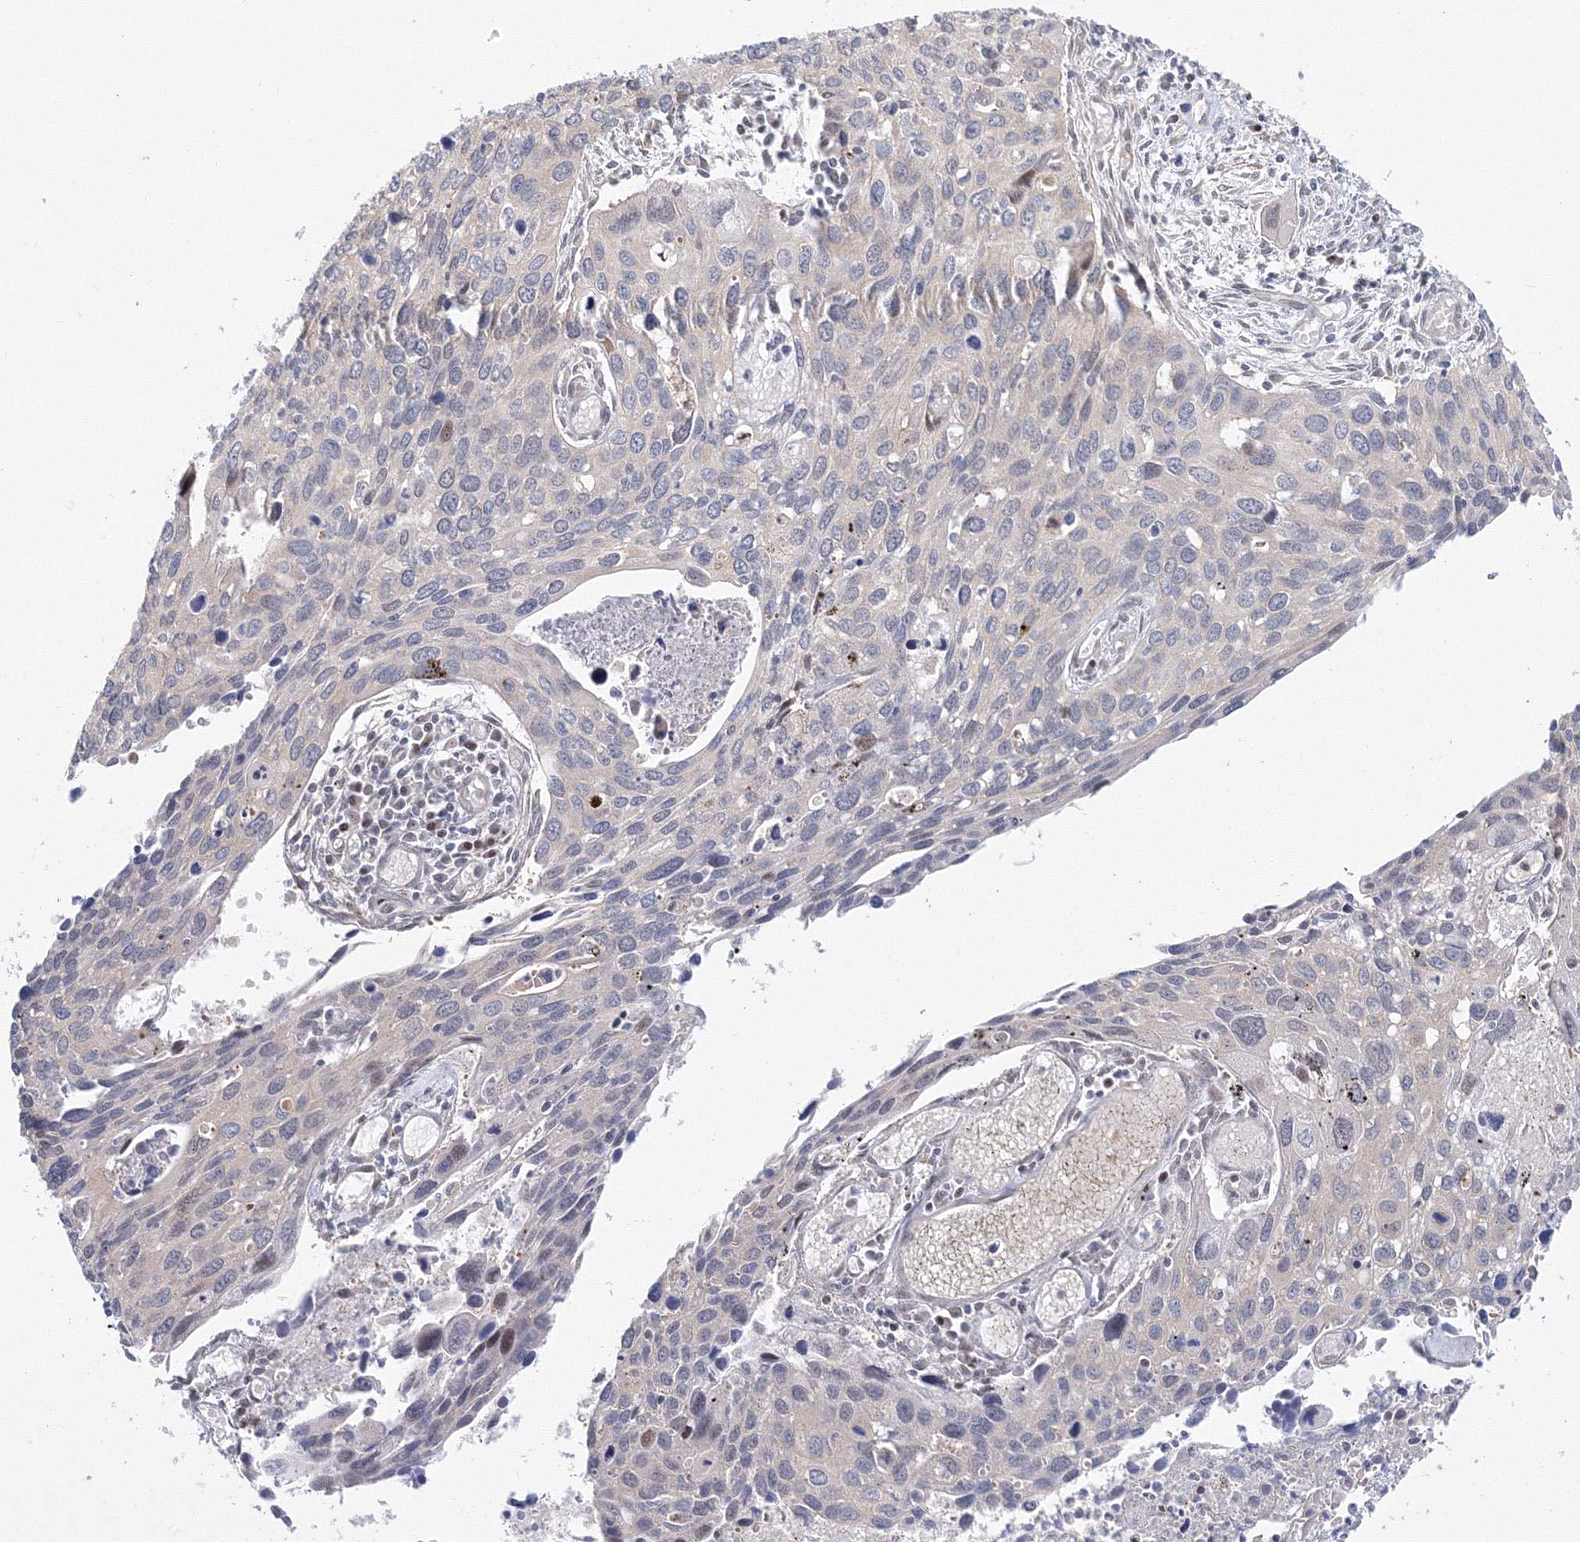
{"staining": {"intensity": "negative", "quantity": "none", "location": "none"}, "tissue": "cervical cancer", "cell_type": "Tumor cells", "image_type": "cancer", "snomed": [{"axis": "morphology", "description": "Squamous cell carcinoma, NOS"}, {"axis": "topography", "description": "Cervix"}], "caption": "The IHC histopathology image has no significant expression in tumor cells of cervical squamous cell carcinoma tissue.", "gene": "ARHGAP21", "patient": {"sex": "female", "age": 55}}